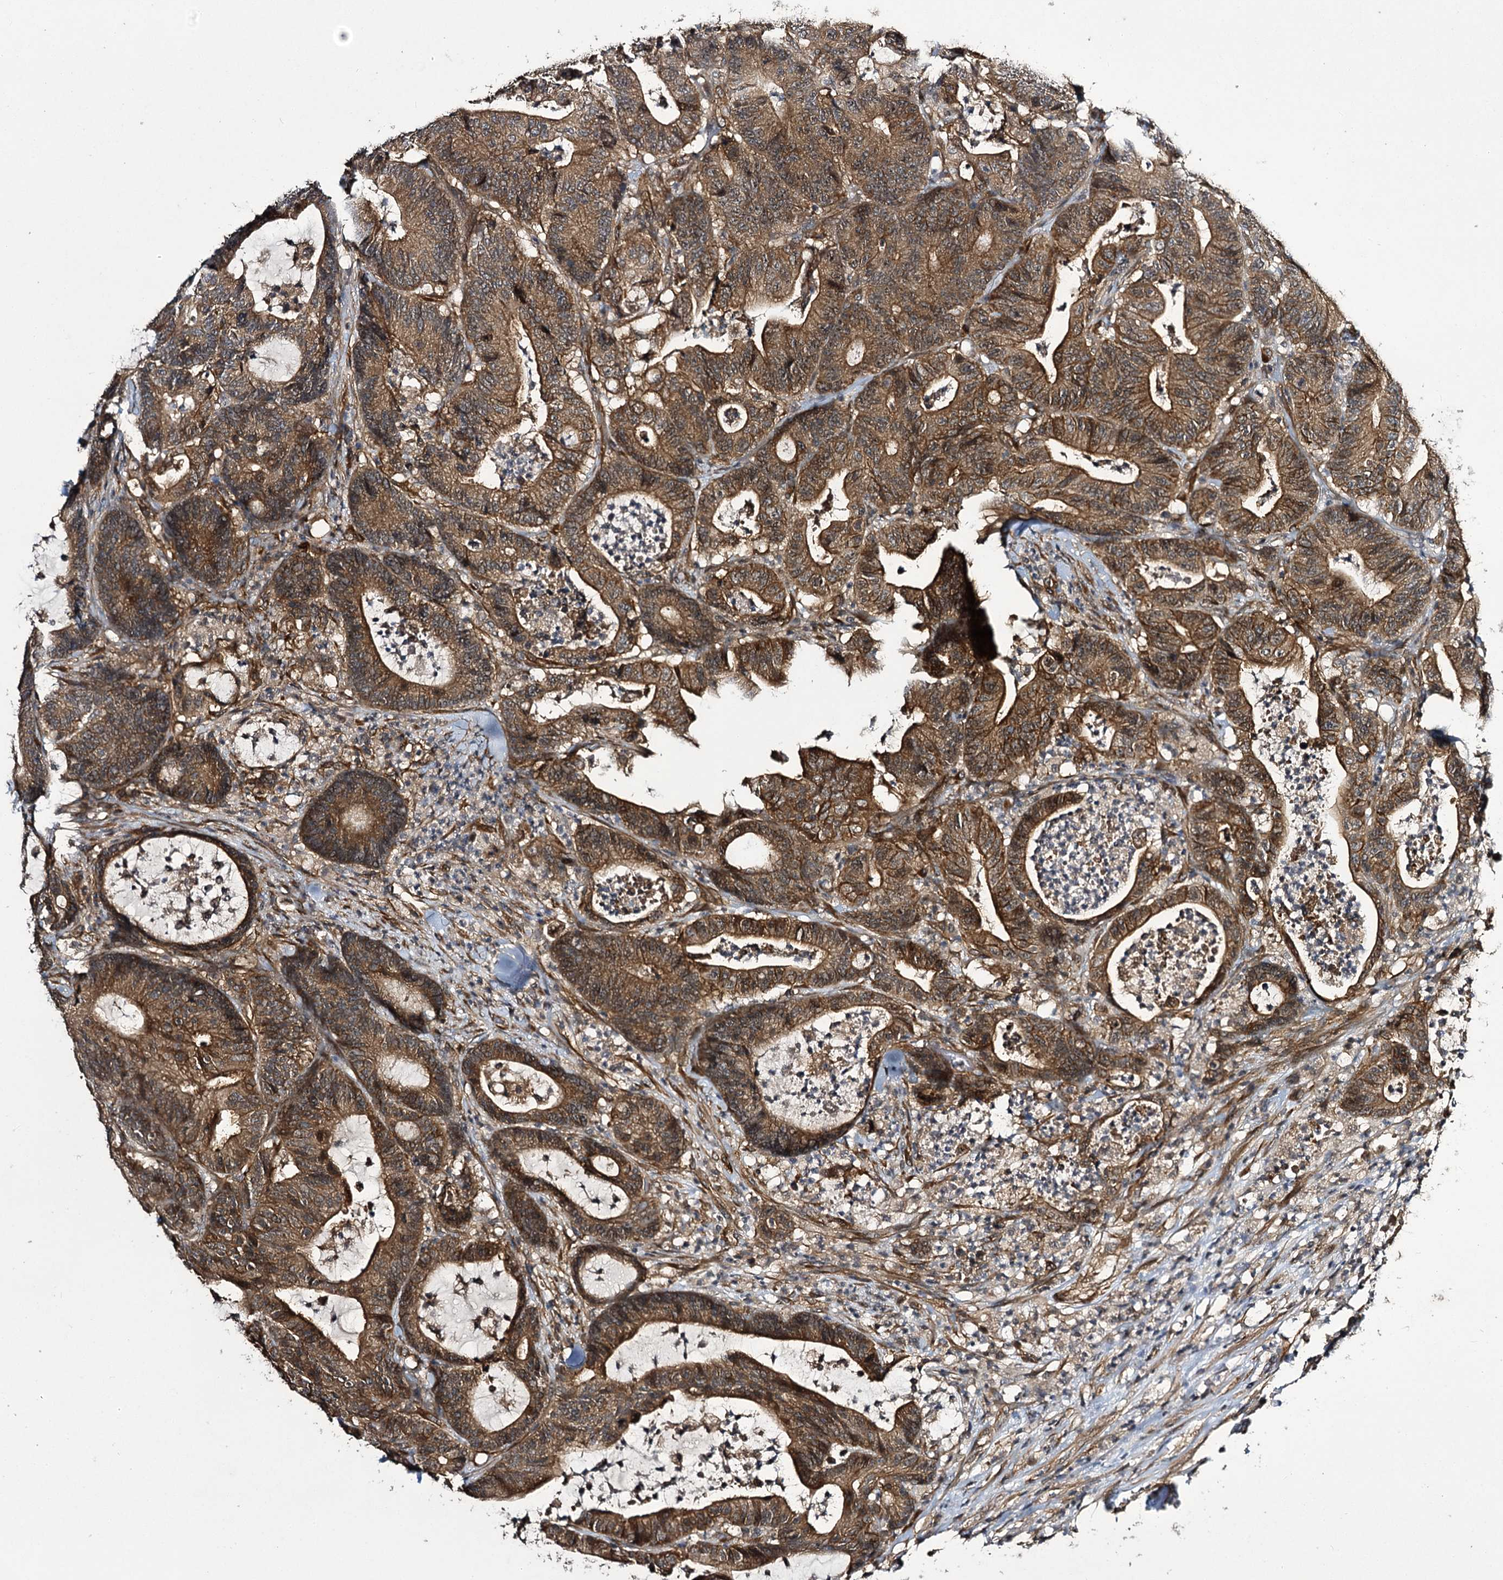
{"staining": {"intensity": "moderate", "quantity": ">75%", "location": "cytoplasmic/membranous"}, "tissue": "colorectal cancer", "cell_type": "Tumor cells", "image_type": "cancer", "snomed": [{"axis": "morphology", "description": "Adenocarcinoma, NOS"}, {"axis": "topography", "description": "Colon"}], "caption": "Tumor cells demonstrate medium levels of moderate cytoplasmic/membranous positivity in approximately >75% of cells in human colorectal cancer.", "gene": "MYO1C", "patient": {"sex": "female", "age": 84}}